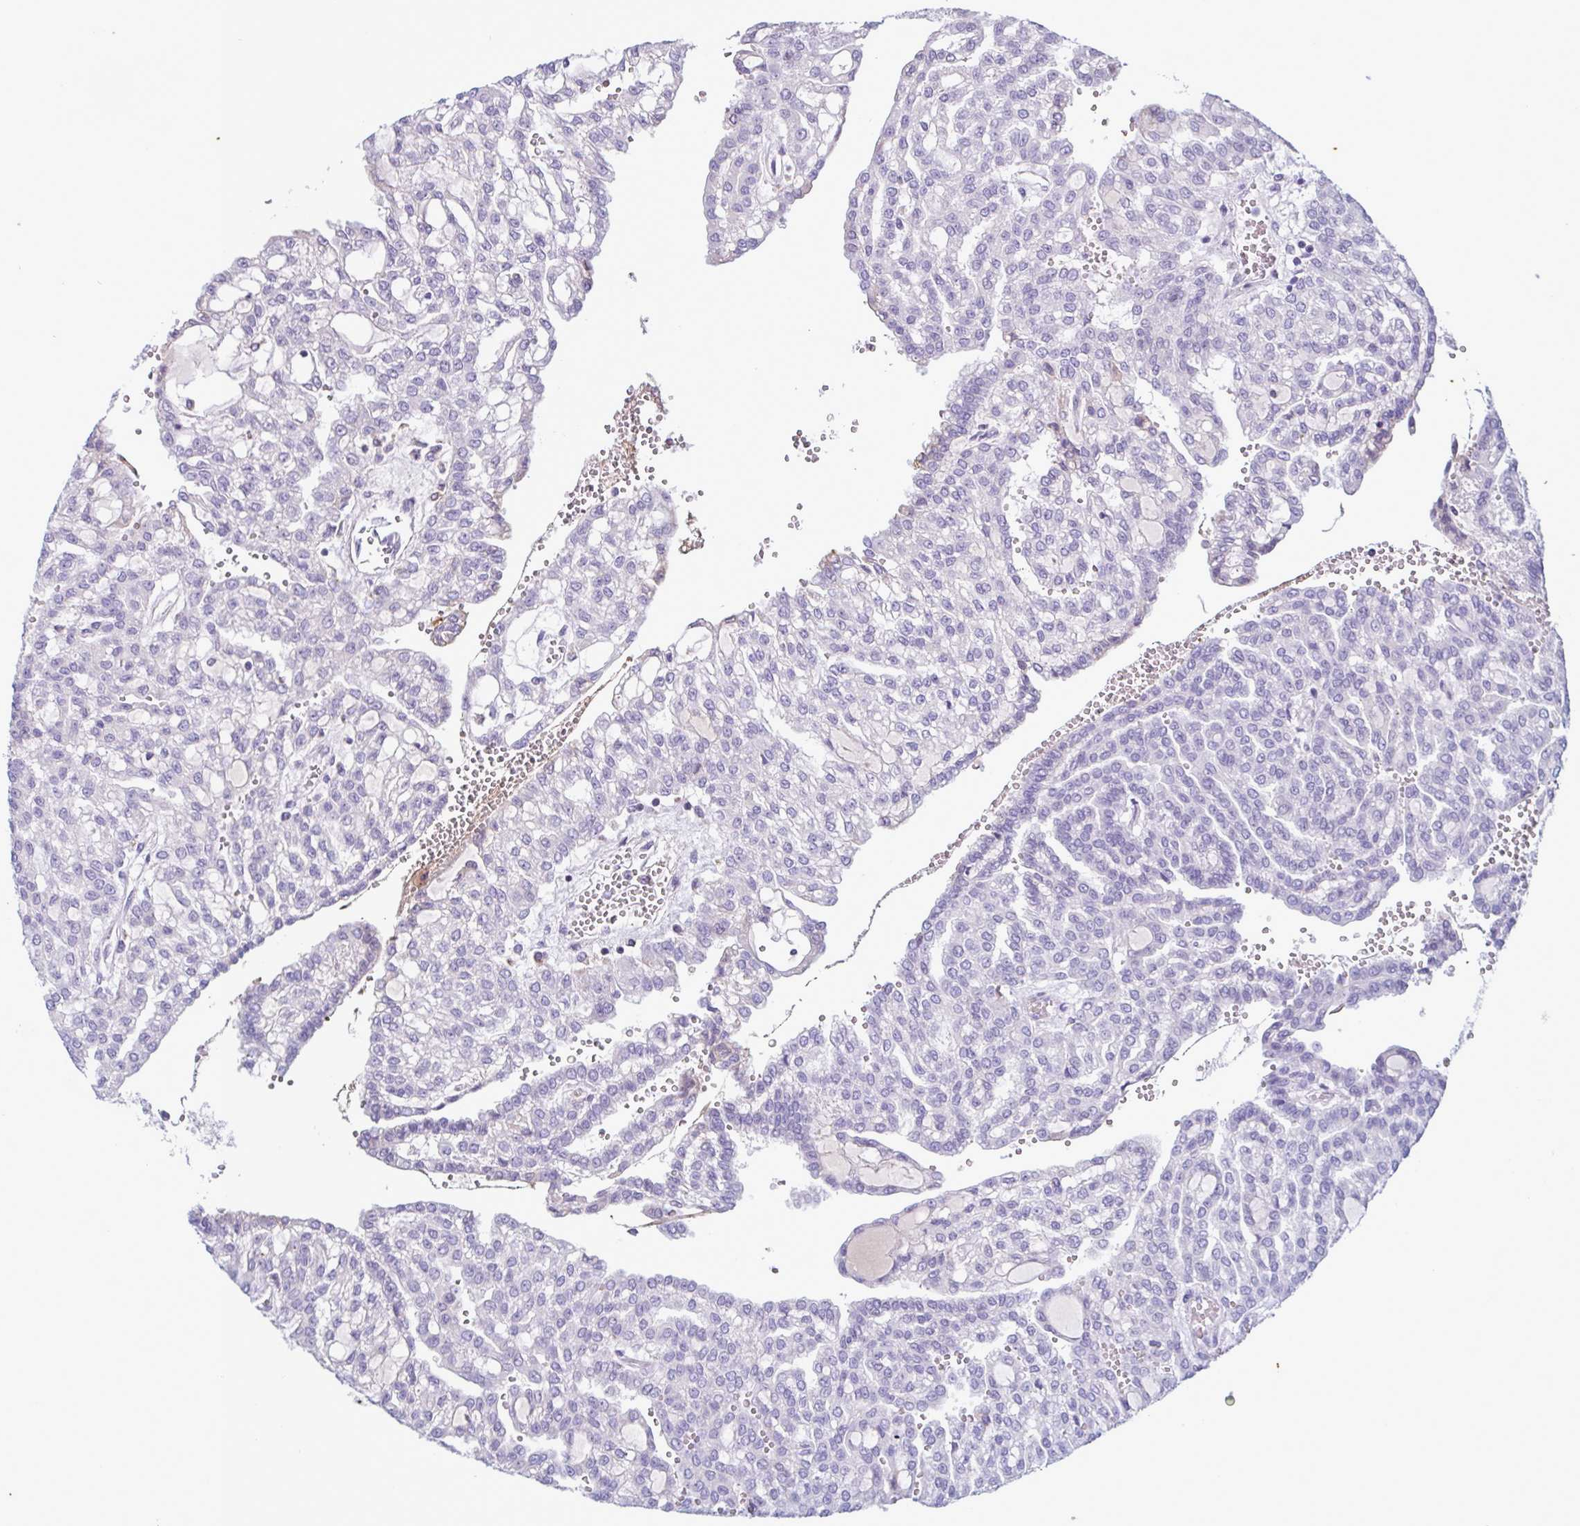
{"staining": {"intensity": "negative", "quantity": "none", "location": "none"}, "tissue": "renal cancer", "cell_type": "Tumor cells", "image_type": "cancer", "snomed": [{"axis": "morphology", "description": "Adenocarcinoma, NOS"}, {"axis": "topography", "description": "Kidney"}], "caption": "A photomicrograph of renal cancer (adenocarcinoma) stained for a protein shows no brown staining in tumor cells.", "gene": "F13B", "patient": {"sex": "male", "age": 63}}